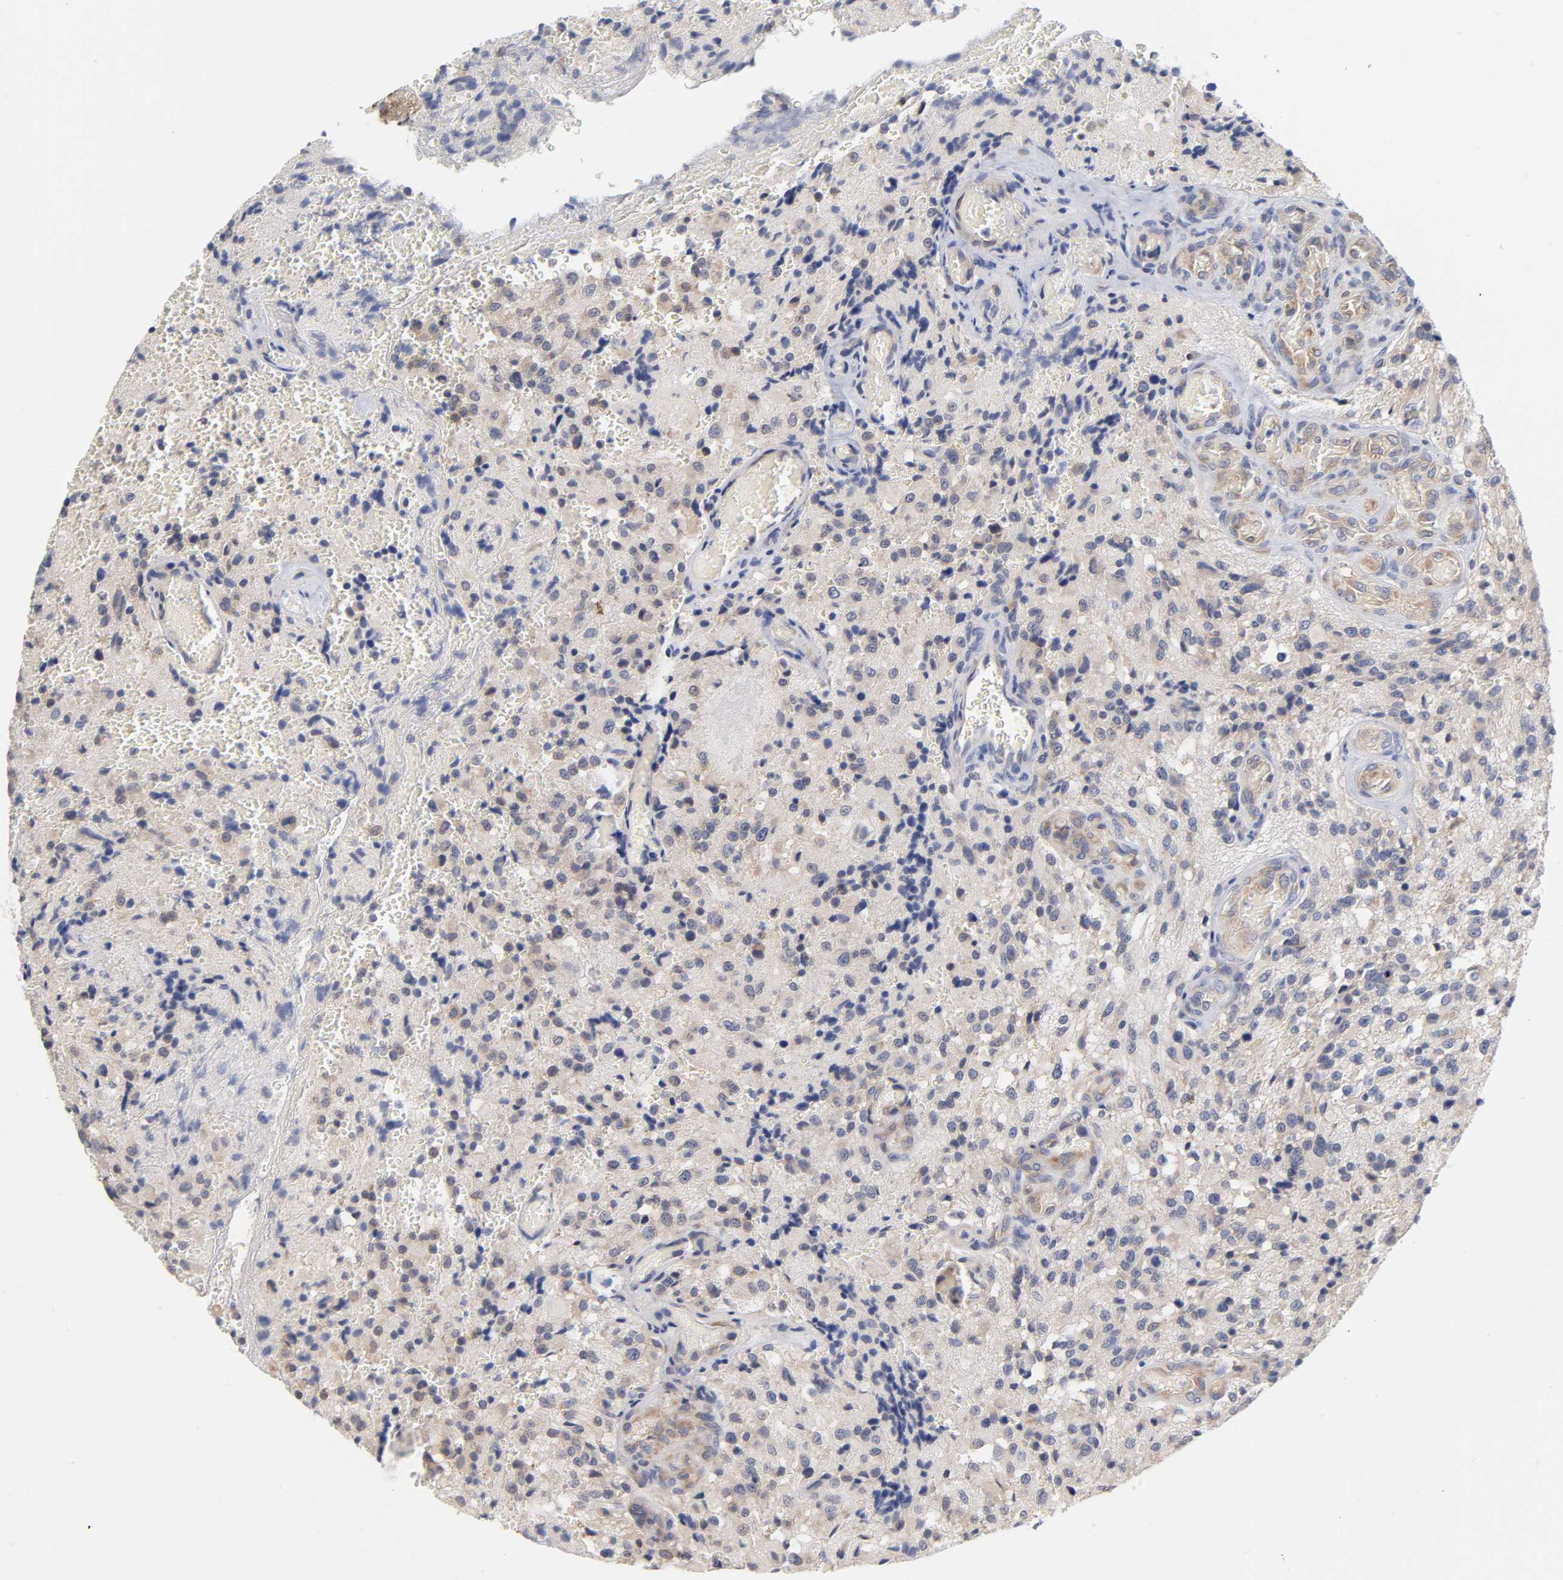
{"staining": {"intensity": "moderate", "quantity": ">75%", "location": "cytoplasmic/membranous"}, "tissue": "glioma", "cell_type": "Tumor cells", "image_type": "cancer", "snomed": [{"axis": "morphology", "description": "Normal tissue, NOS"}, {"axis": "morphology", "description": "Glioma, malignant, High grade"}, {"axis": "topography", "description": "Cerebral cortex"}], "caption": "DAB (3,3'-diaminobenzidine) immunohistochemical staining of high-grade glioma (malignant) reveals moderate cytoplasmic/membranous protein positivity in about >75% of tumor cells.", "gene": "RPS29", "patient": {"sex": "male", "age": 56}}